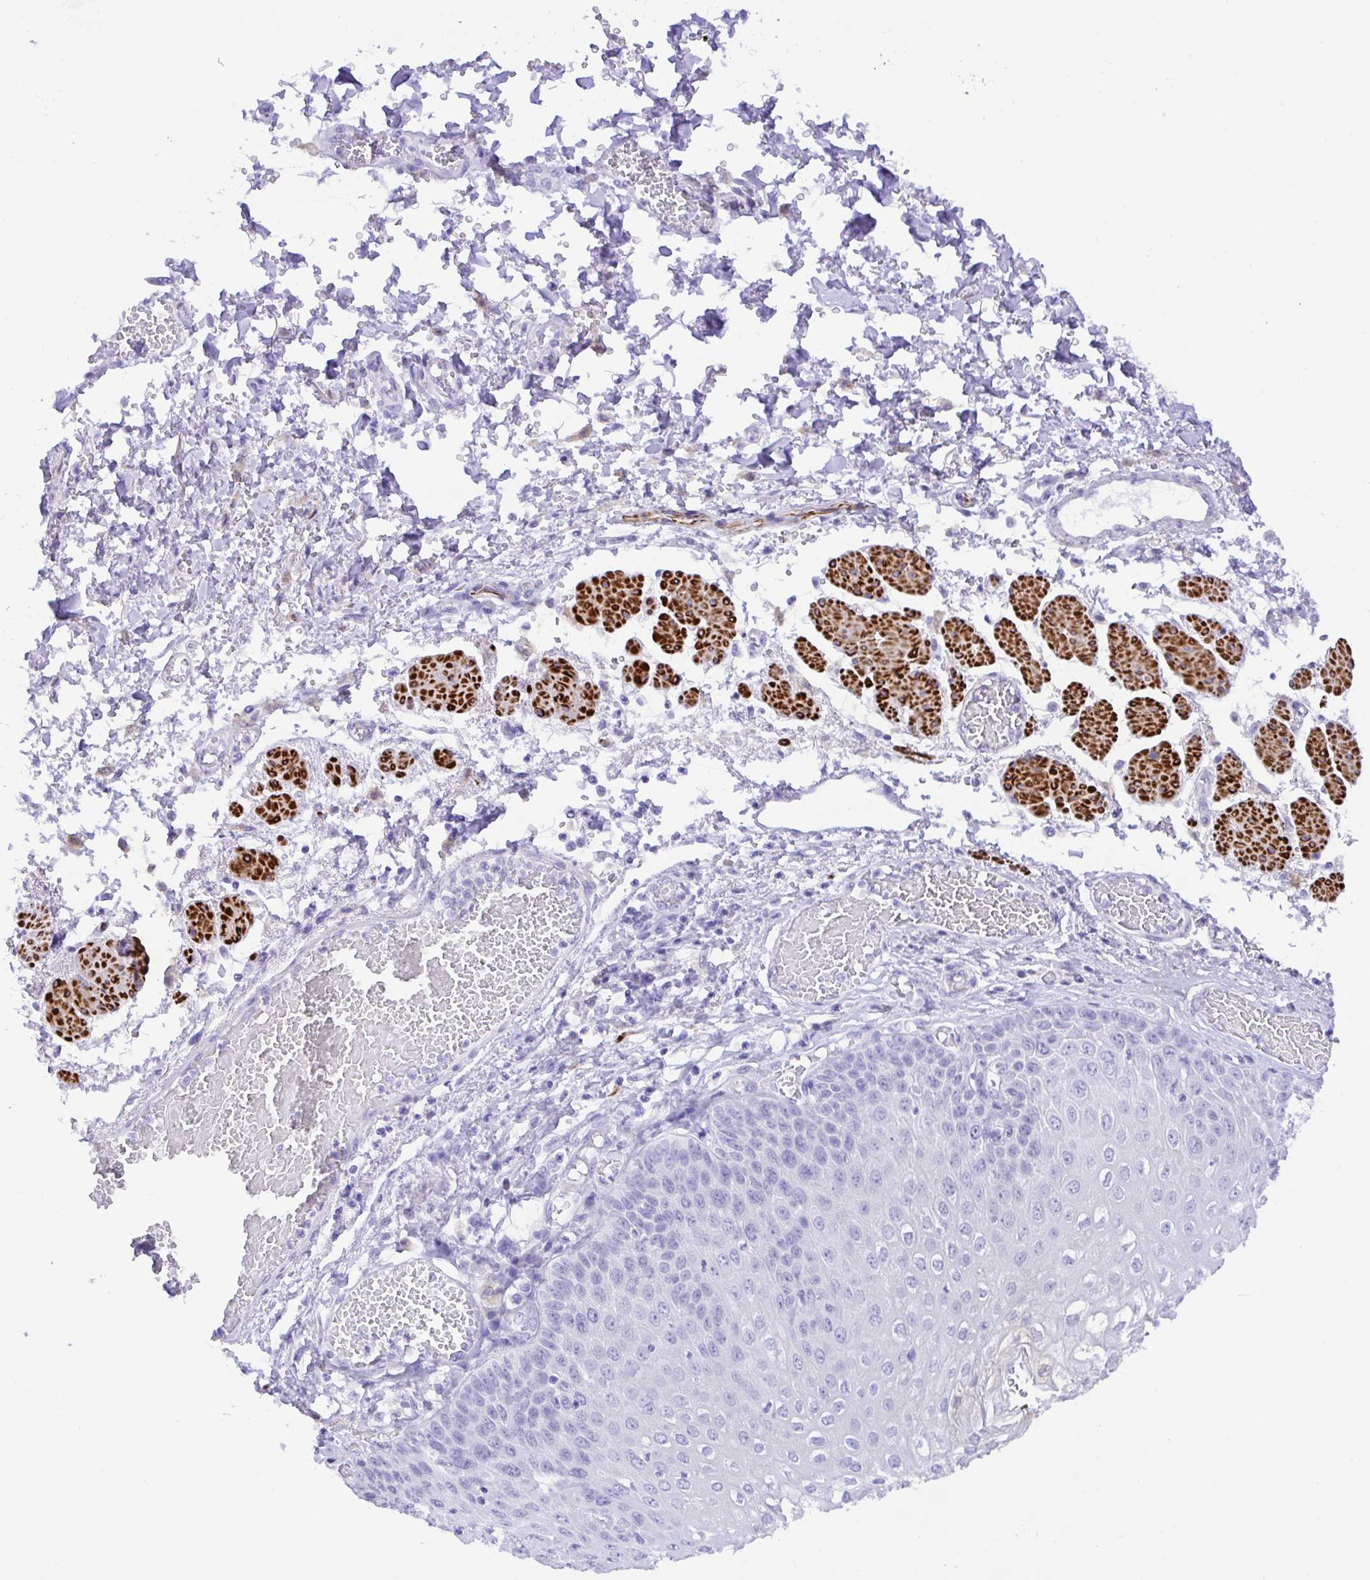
{"staining": {"intensity": "negative", "quantity": "none", "location": "none"}, "tissue": "esophagus", "cell_type": "Squamous epithelial cells", "image_type": "normal", "snomed": [{"axis": "morphology", "description": "Normal tissue, NOS"}, {"axis": "morphology", "description": "Adenocarcinoma, NOS"}, {"axis": "topography", "description": "Esophagus"}], "caption": "IHC of benign esophagus shows no expression in squamous epithelial cells.", "gene": "BACE2", "patient": {"sex": "male", "age": 81}}